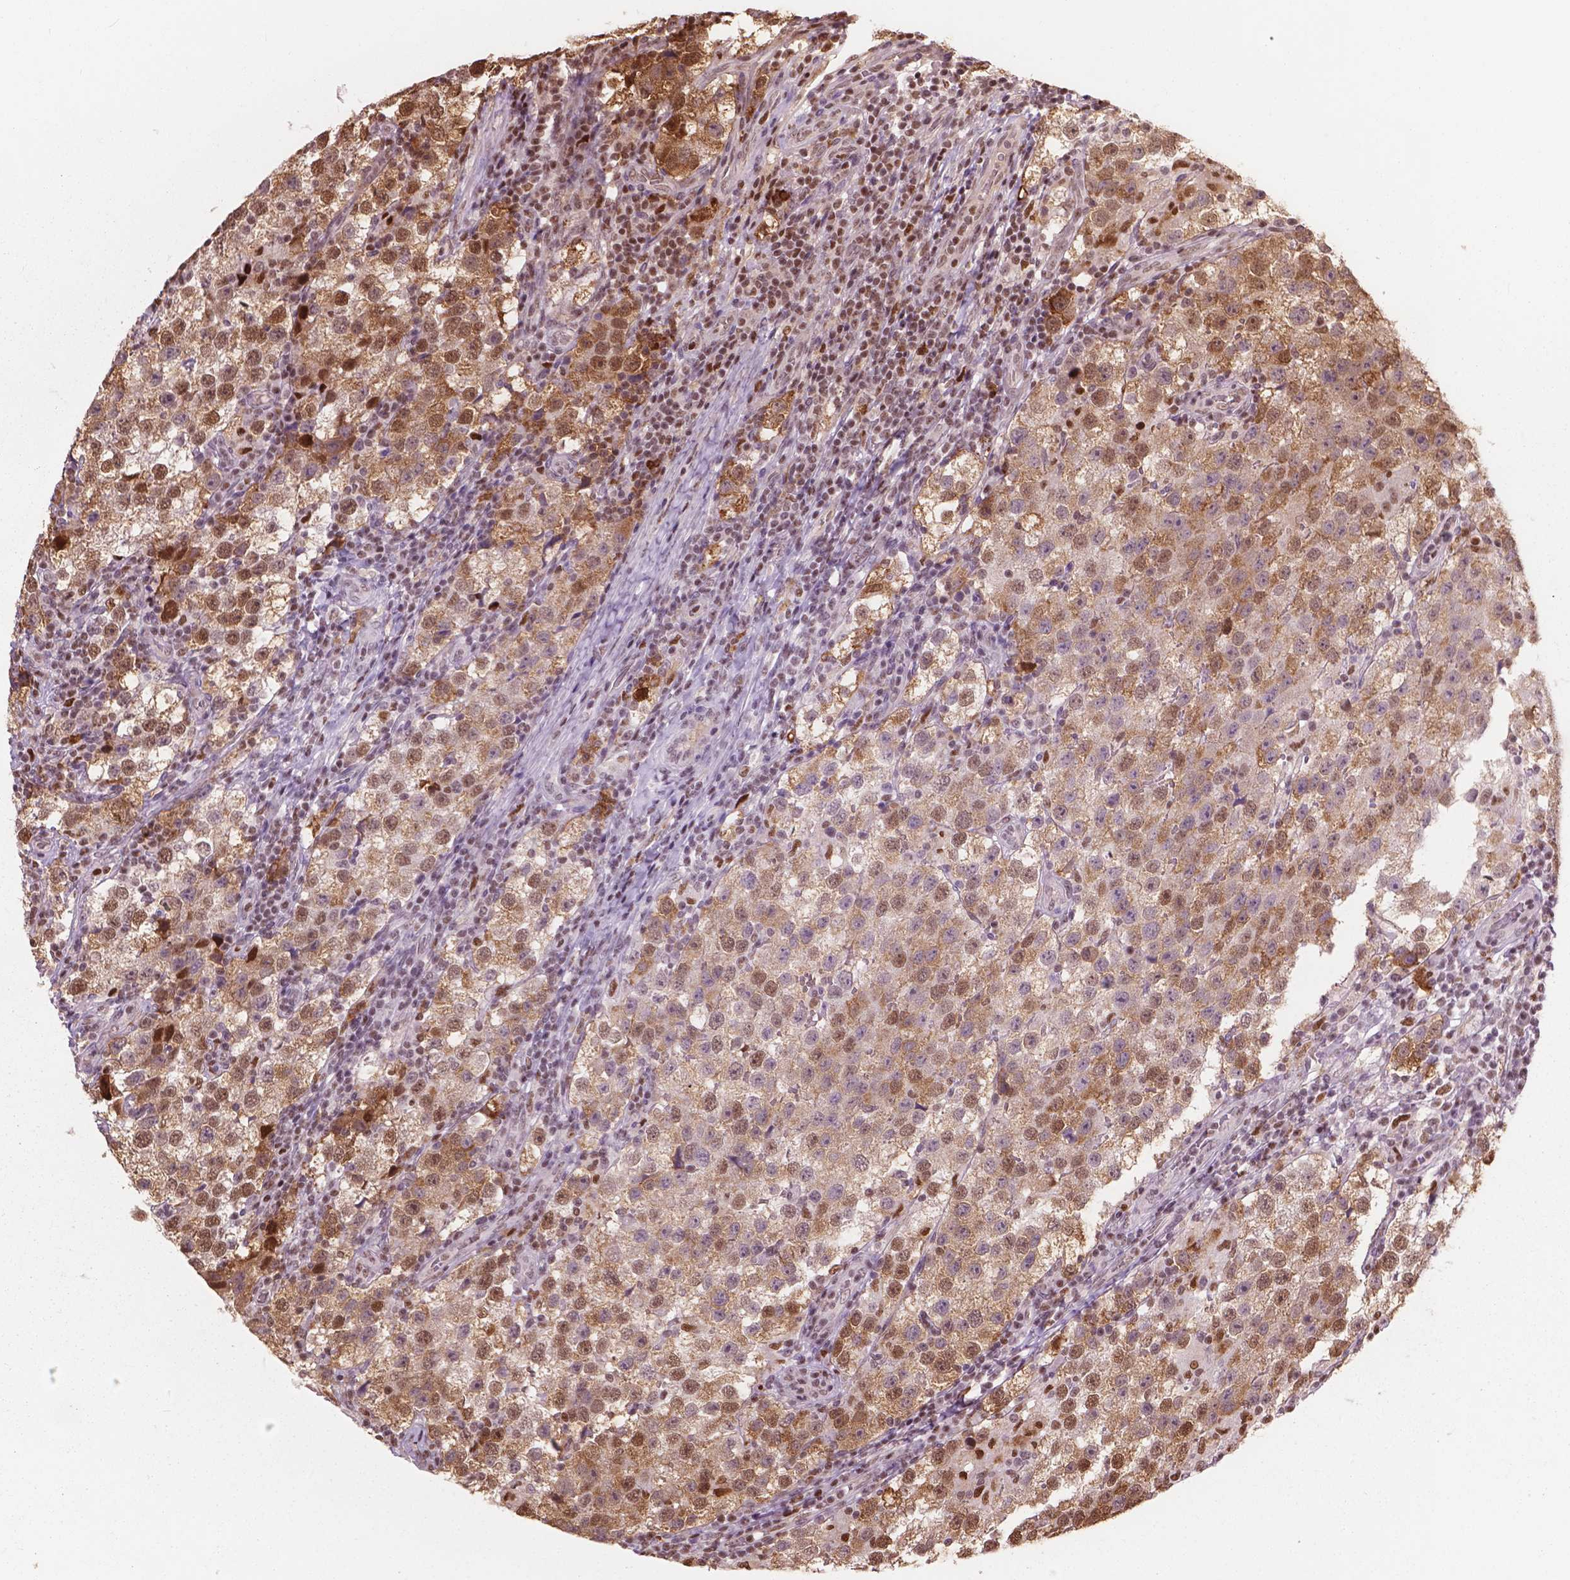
{"staining": {"intensity": "moderate", "quantity": ">75%", "location": "cytoplasmic/membranous,nuclear"}, "tissue": "testis cancer", "cell_type": "Tumor cells", "image_type": "cancer", "snomed": [{"axis": "morphology", "description": "Seminoma, NOS"}, {"axis": "topography", "description": "Testis"}], "caption": "Tumor cells demonstrate medium levels of moderate cytoplasmic/membranous and nuclear expression in about >75% of cells in testis cancer.", "gene": "ANP32B", "patient": {"sex": "male", "age": 37}}